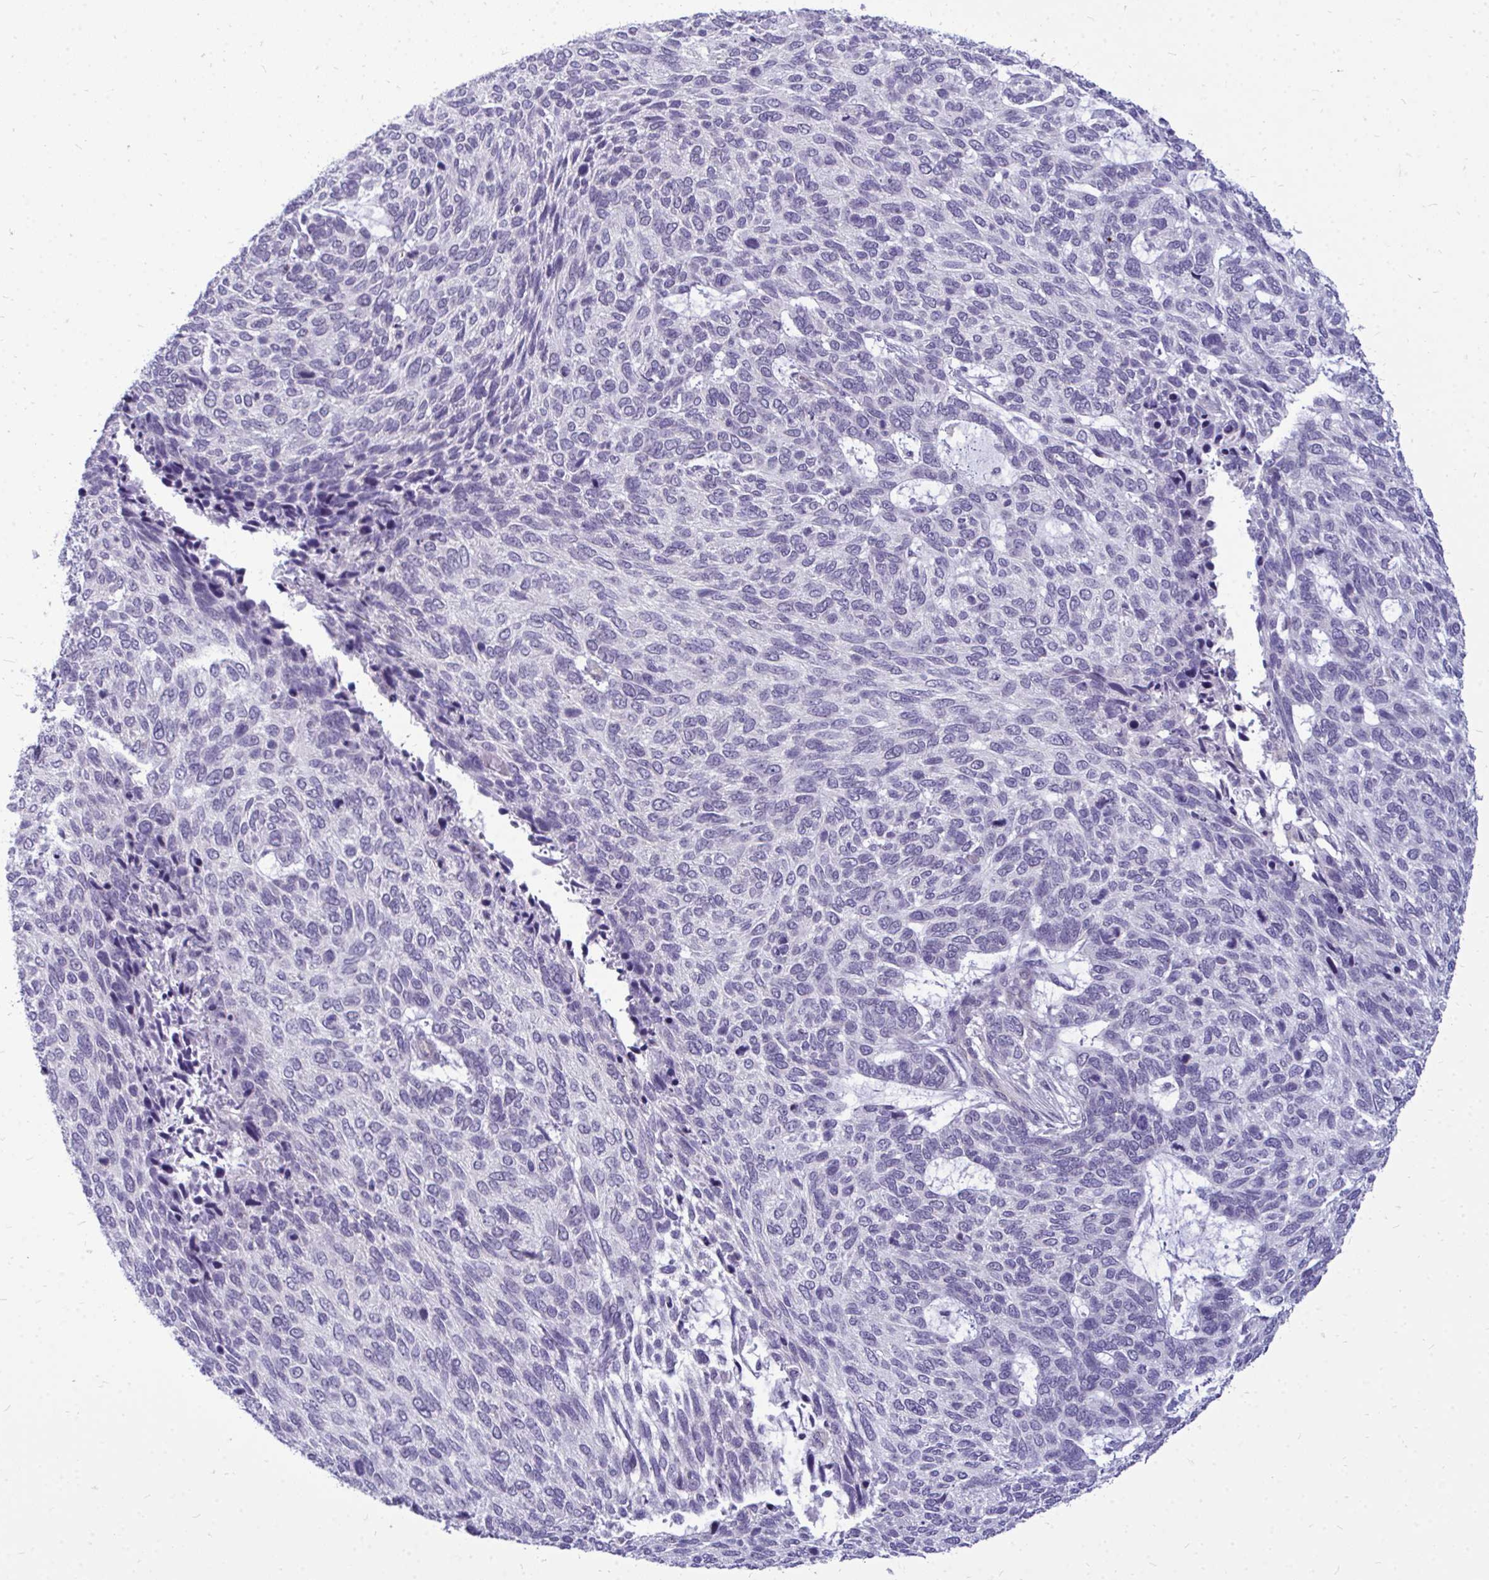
{"staining": {"intensity": "negative", "quantity": "none", "location": "none"}, "tissue": "skin cancer", "cell_type": "Tumor cells", "image_type": "cancer", "snomed": [{"axis": "morphology", "description": "Basal cell carcinoma"}, {"axis": "topography", "description": "Skin"}], "caption": "There is no significant expression in tumor cells of skin cancer (basal cell carcinoma).", "gene": "ACSL5", "patient": {"sex": "female", "age": 65}}